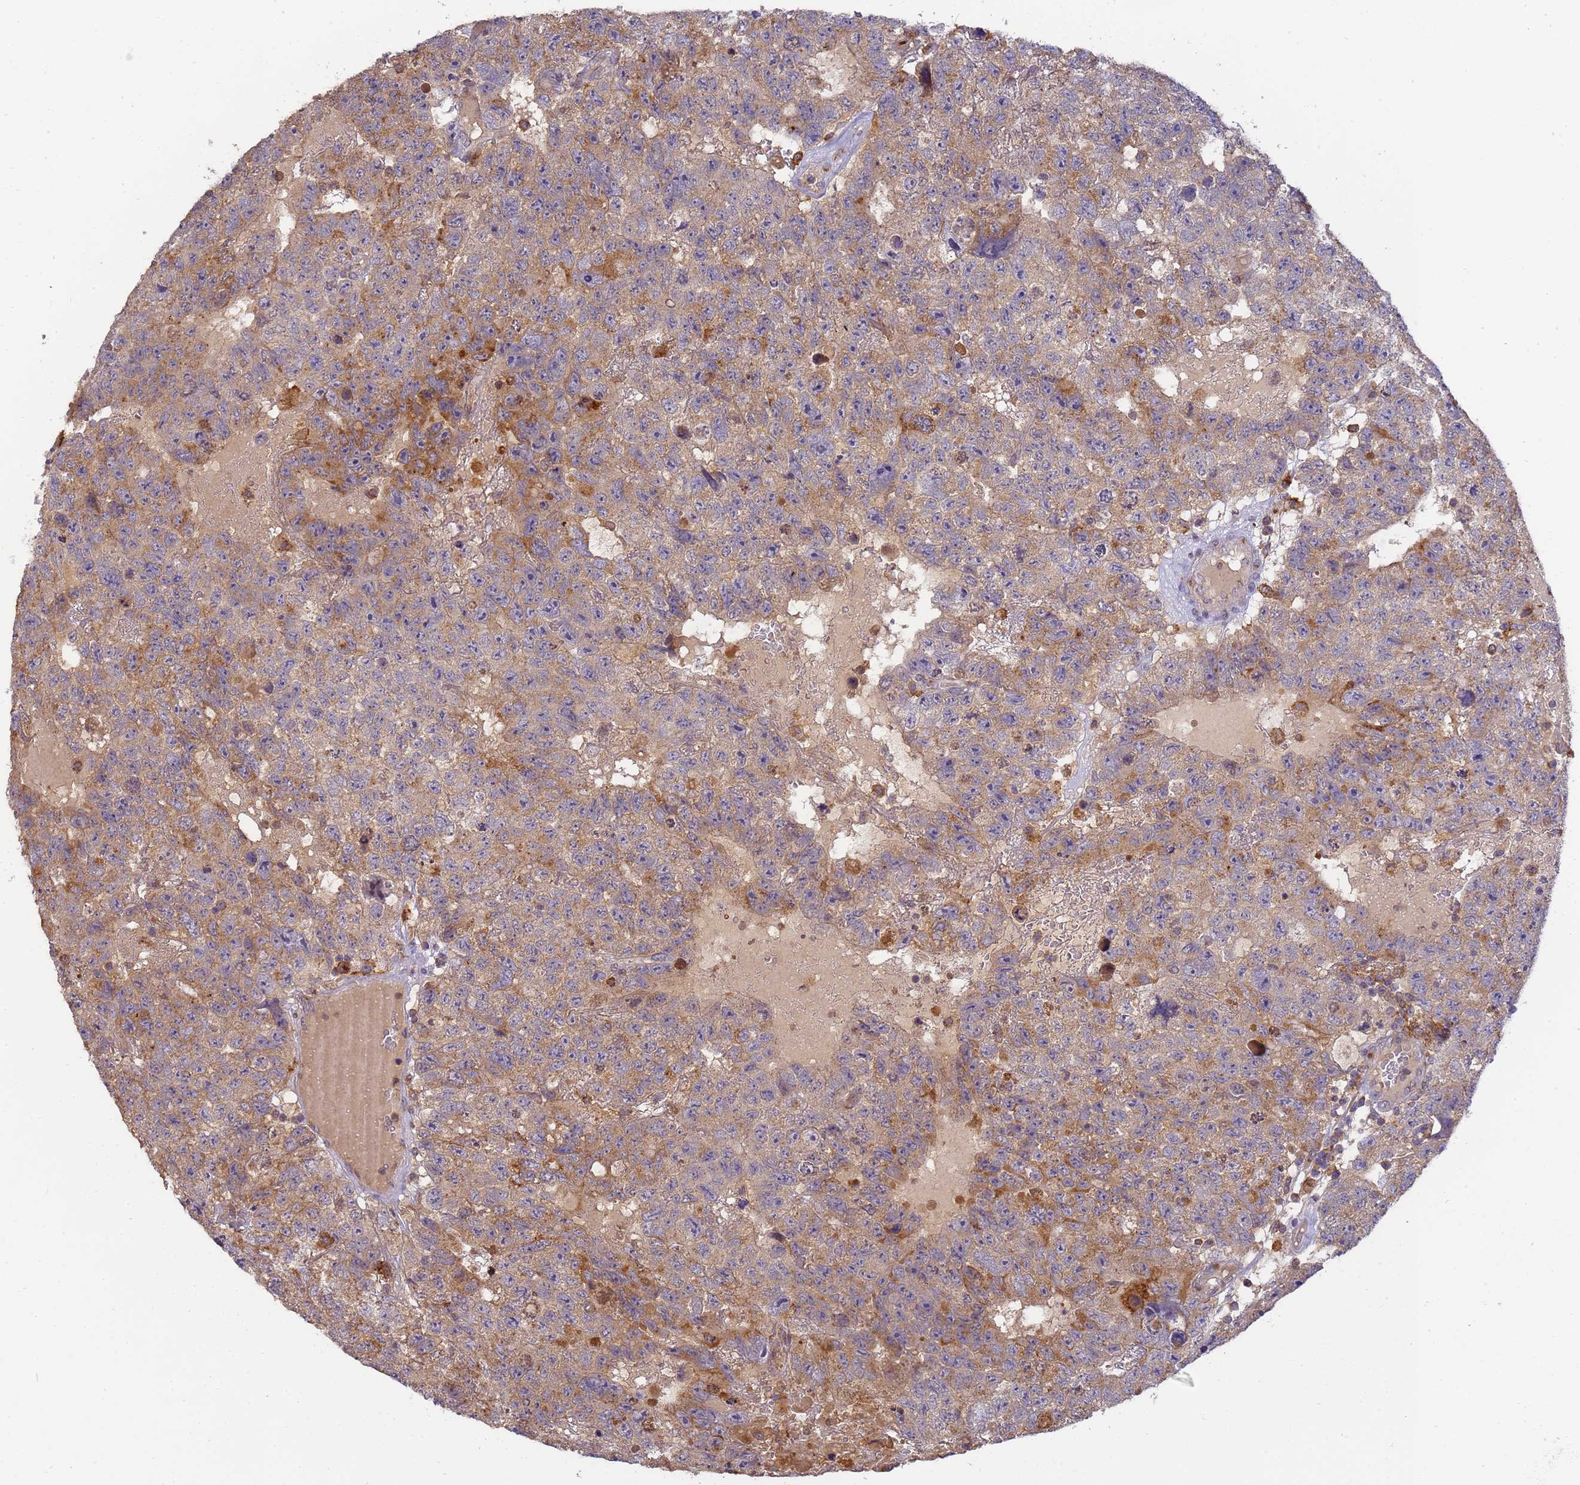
{"staining": {"intensity": "moderate", "quantity": "25%-75%", "location": "cytoplasmic/membranous"}, "tissue": "testis cancer", "cell_type": "Tumor cells", "image_type": "cancer", "snomed": [{"axis": "morphology", "description": "Carcinoma, Embryonal, NOS"}, {"axis": "topography", "description": "Testis"}], "caption": "A high-resolution photomicrograph shows immunohistochemistry (IHC) staining of embryonal carcinoma (testis), which demonstrates moderate cytoplasmic/membranous staining in about 25%-75% of tumor cells.", "gene": "M6PR", "patient": {"sex": "male", "age": 26}}